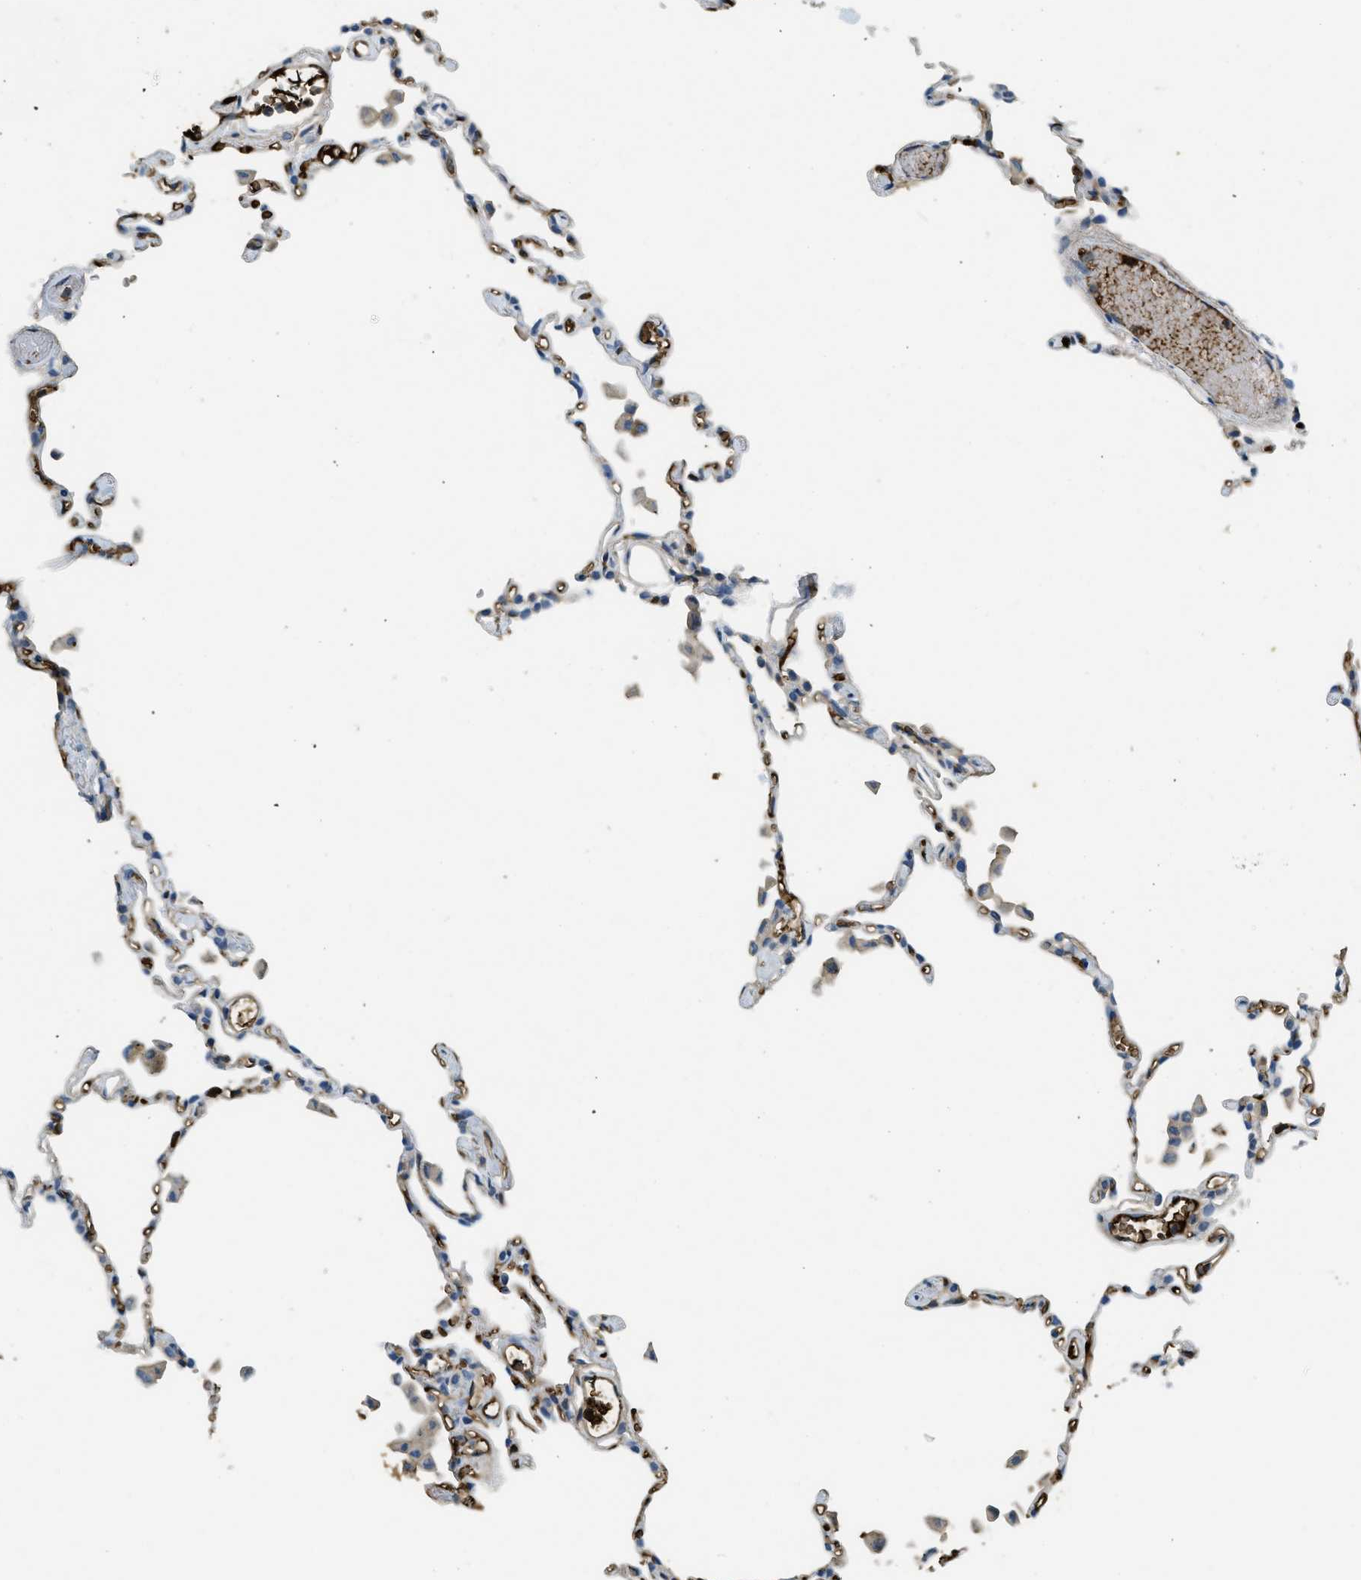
{"staining": {"intensity": "strong", "quantity": "<25%", "location": "cytoplasmic/membranous"}, "tissue": "lung", "cell_type": "Alveolar cells", "image_type": "normal", "snomed": [{"axis": "morphology", "description": "Normal tissue, NOS"}, {"axis": "topography", "description": "Lung"}], "caption": "Lung stained with immunohistochemistry exhibits strong cytoplasmic/membranous positivity in approximately <25% of alveolar cells. Using DAB (brown) and hematoxylin (blue) stains, captured at high magnification using brightfield microscopy.", "gene": "PRTN3", "patient": {"sex": "female", "age": 49}}